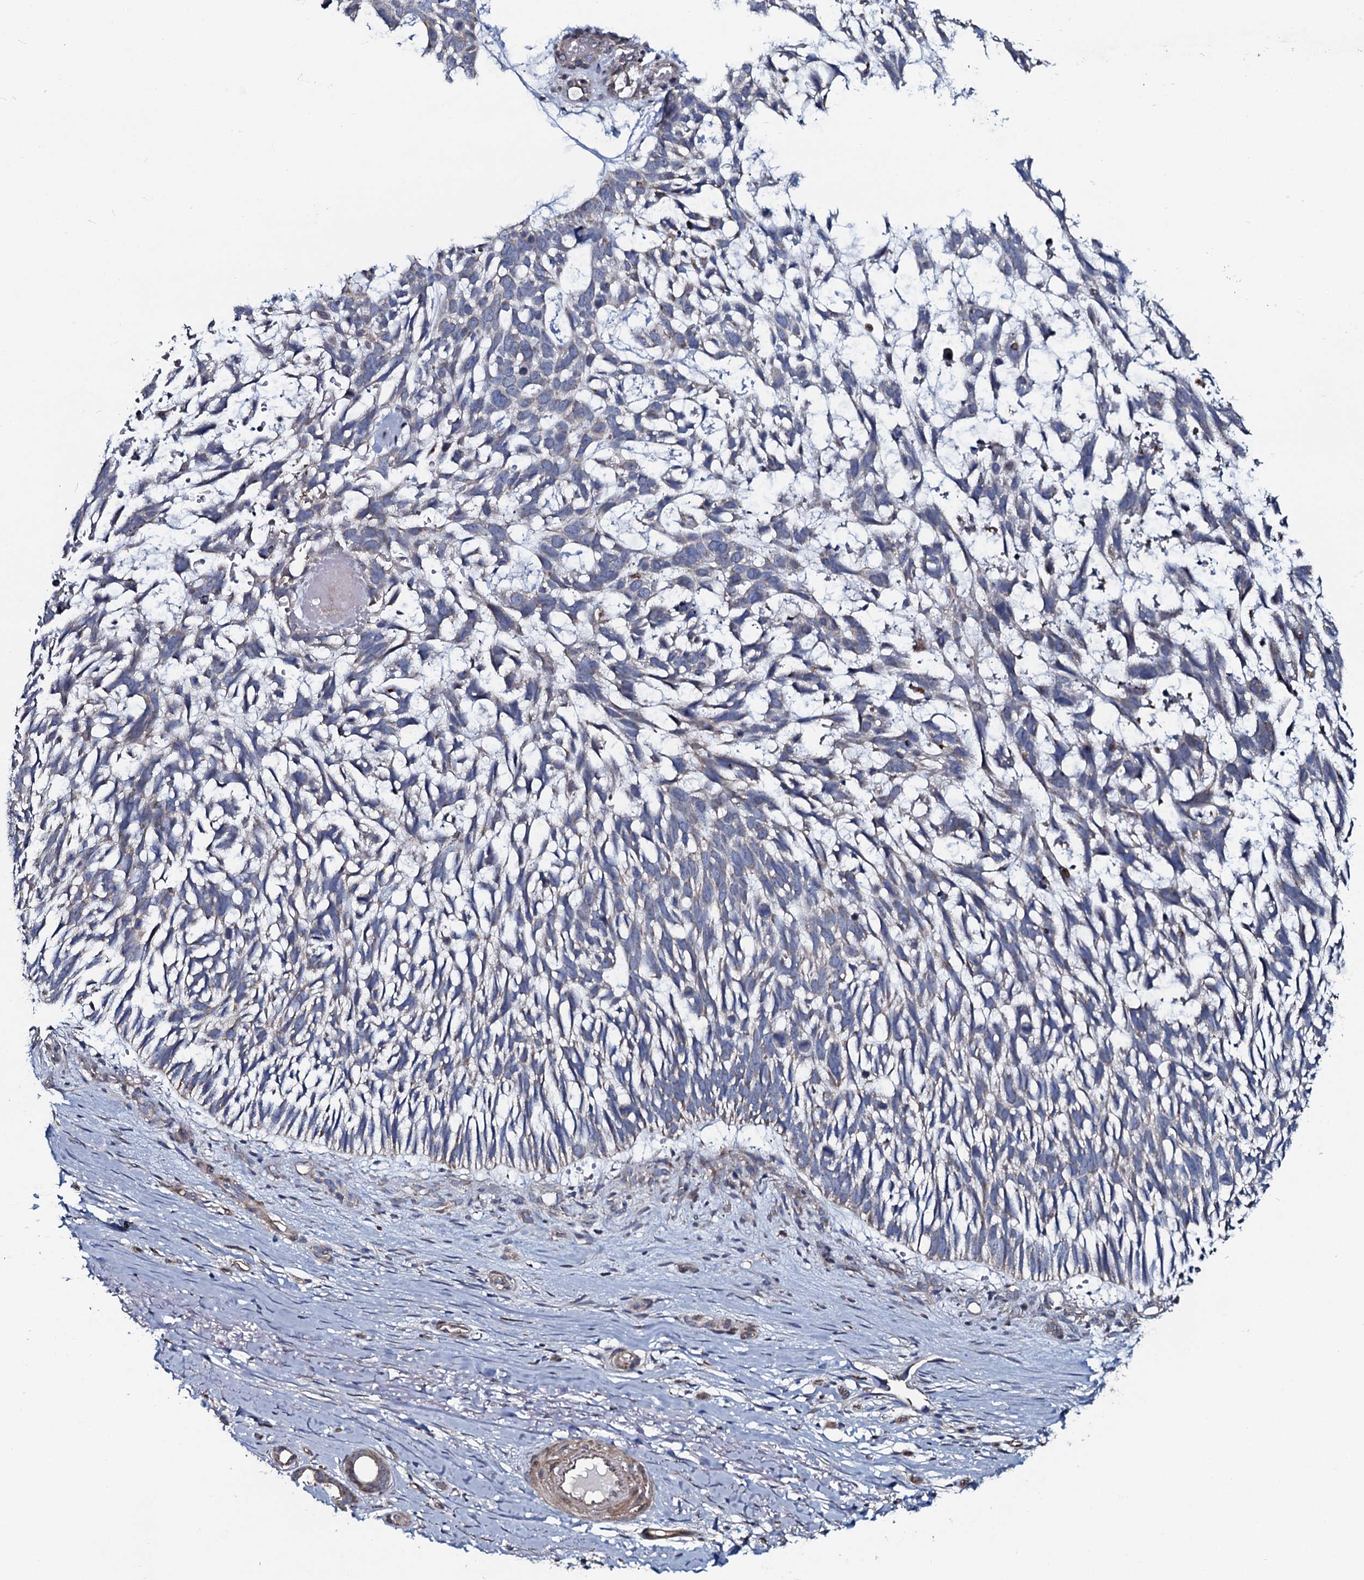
{"staining": {"intensity": "negative", "quantity": "none", "location": "none"}, "tissue": "skin cancer", "cell_type": "Tumor cells", "image_type": "cancer", "snomed": [{"axis": "morphology", "description": "Basal cell carcinoma"}, {"axis": "topography", "description": "Skin"}], "caption": "Immunohistochemistry (IHC) of human skin cancer (basal cell carcinoma) reveals no positivity in tumor cells. Nuclei are stained in blue.", "gene": "KCTD4", "patient": {"sex": "male", "age": 88}}